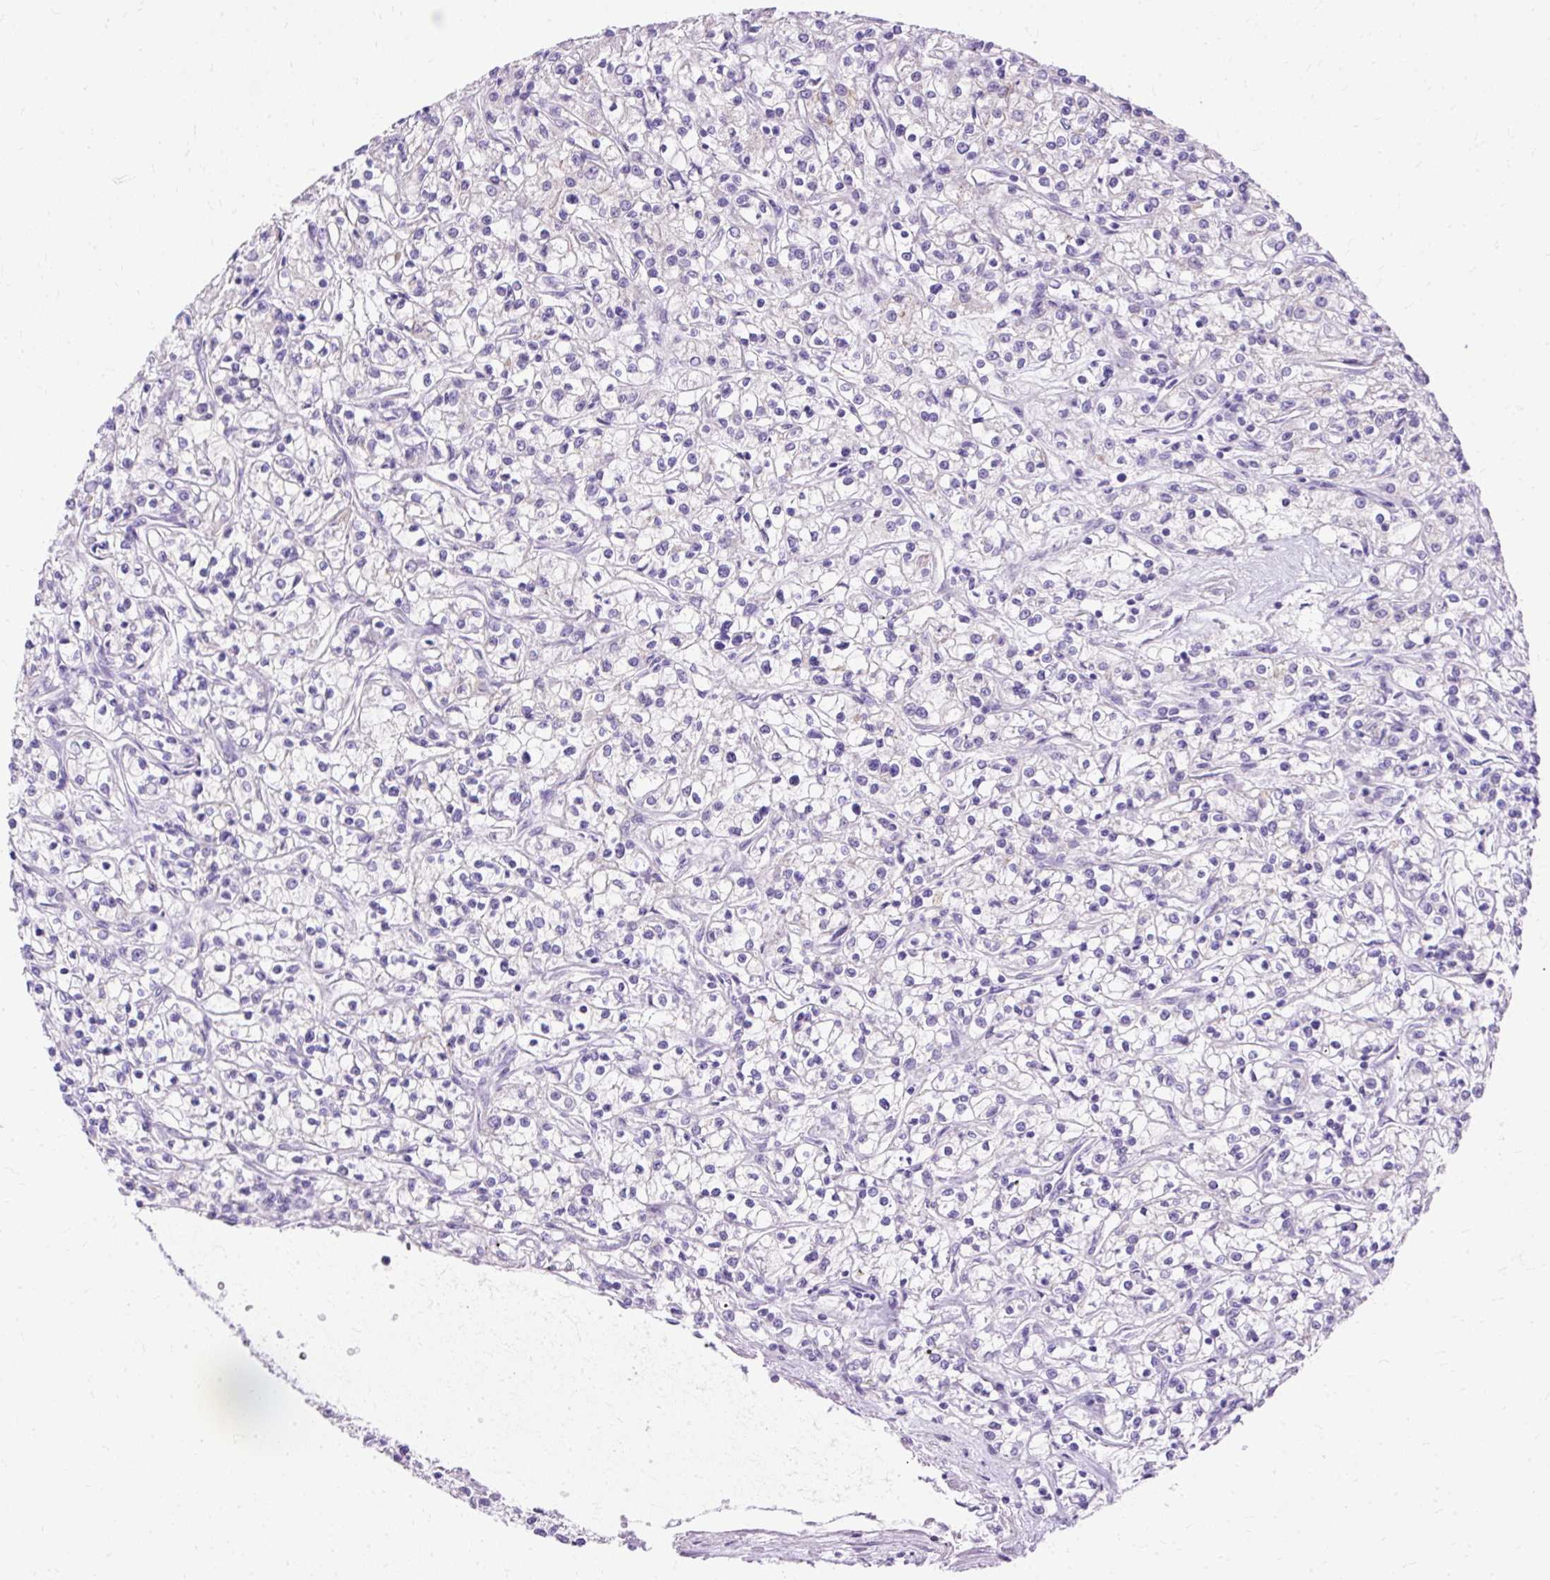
{"staining": {"intensity": "negative", "quantity": "none", "location": "none"}, "tissue": "renal cancer", "cell_type": "Tumor cells", "image_type": "cancer", "snomed": [{"axis": "morphology", "description": "Adenocarcinoma, NOS"}, {"axis": "topography", "description": "Kidney"}], "caption": "The histopathology image exhibits no significant staining in tumor cells of renal cancer.", "gene": "MYO6", "patient": {"sex": "female", "age": 59}}